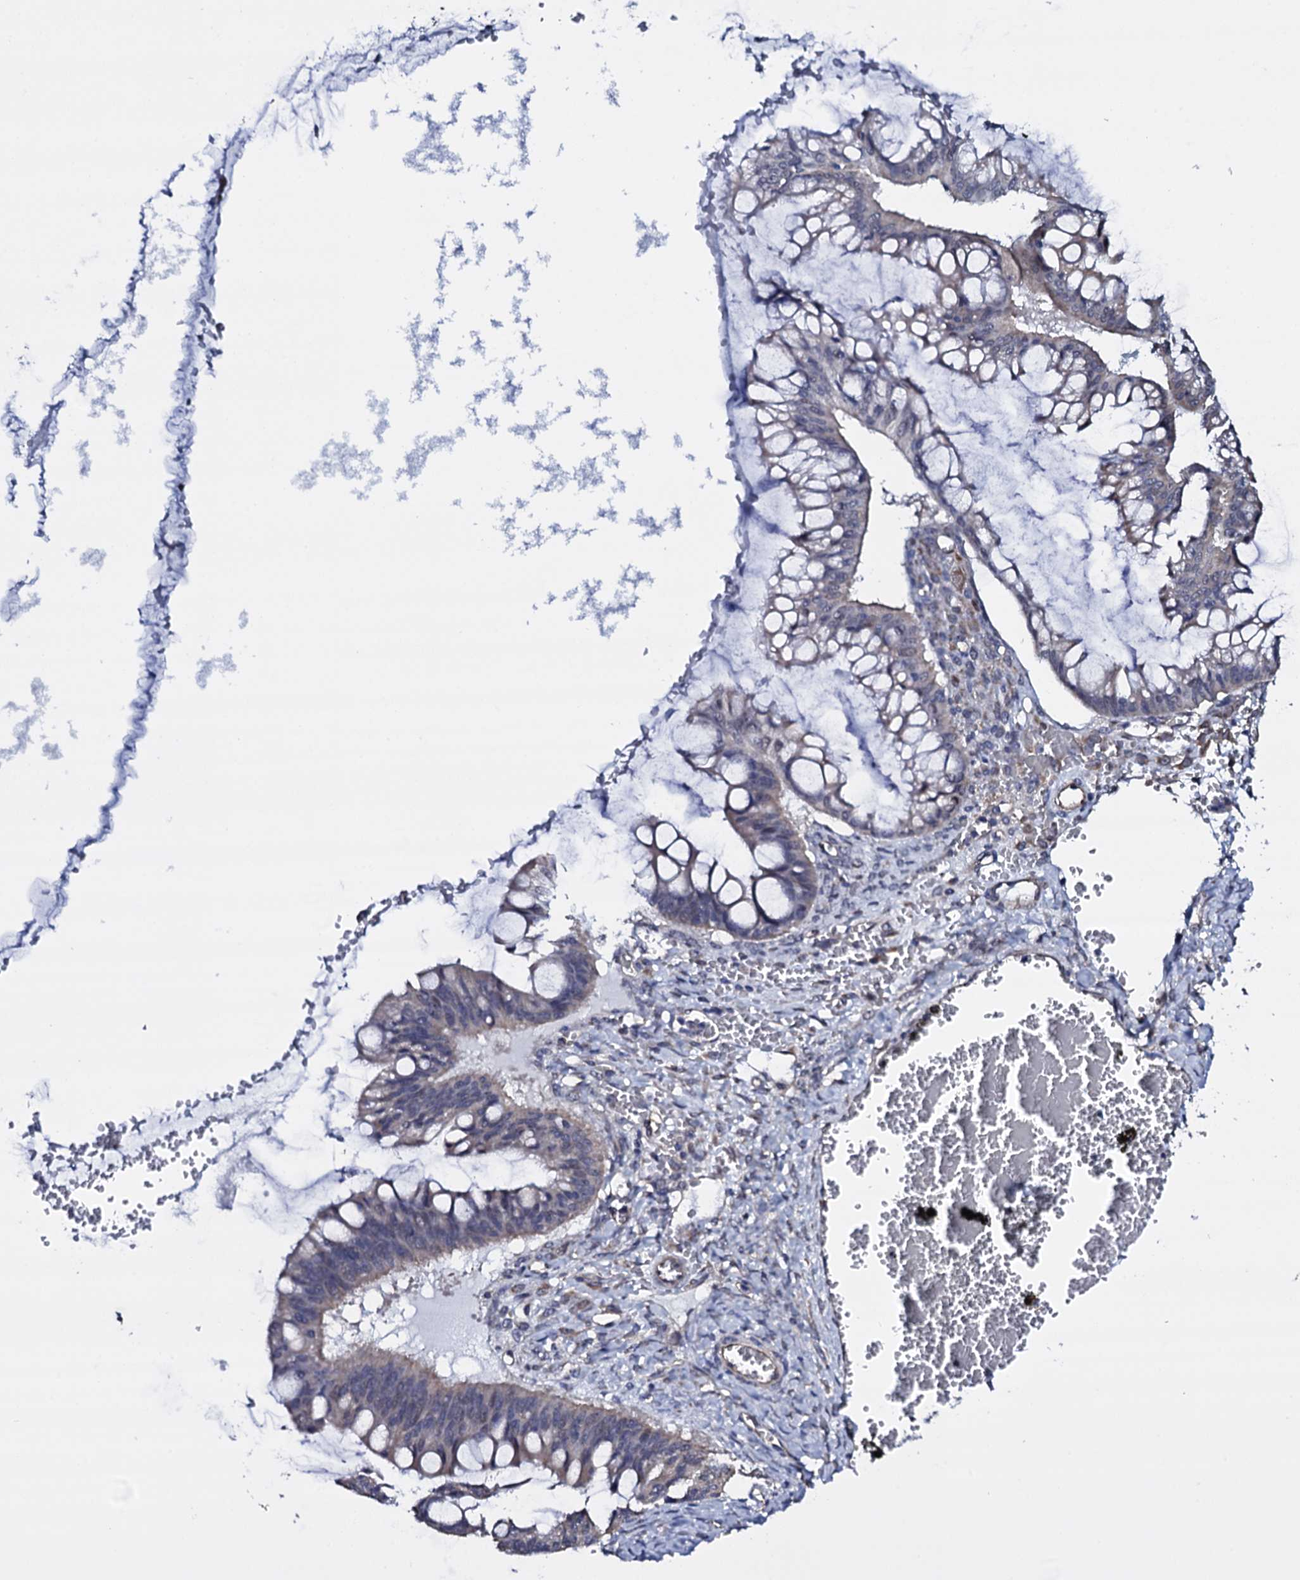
{"staining": {"intensity": "negative", "quantity": "none", "location": "none"}, "tissue": "ovarian cancer", "cell_type": "Tumor cells", "image_type": "cancer", "snomed": [{"axis": "morphology", "description": "Cystadenocarcinoma, mucinous, NOS"}, {"axis": "topography", "description": "Ovary"}], "caption": "This is an immunohistochemistry image of human ovarian cancer. There is no positivity in tumor cells.", "gene": "GAREM1", "patient": {"sex": "female", "age": 73}}